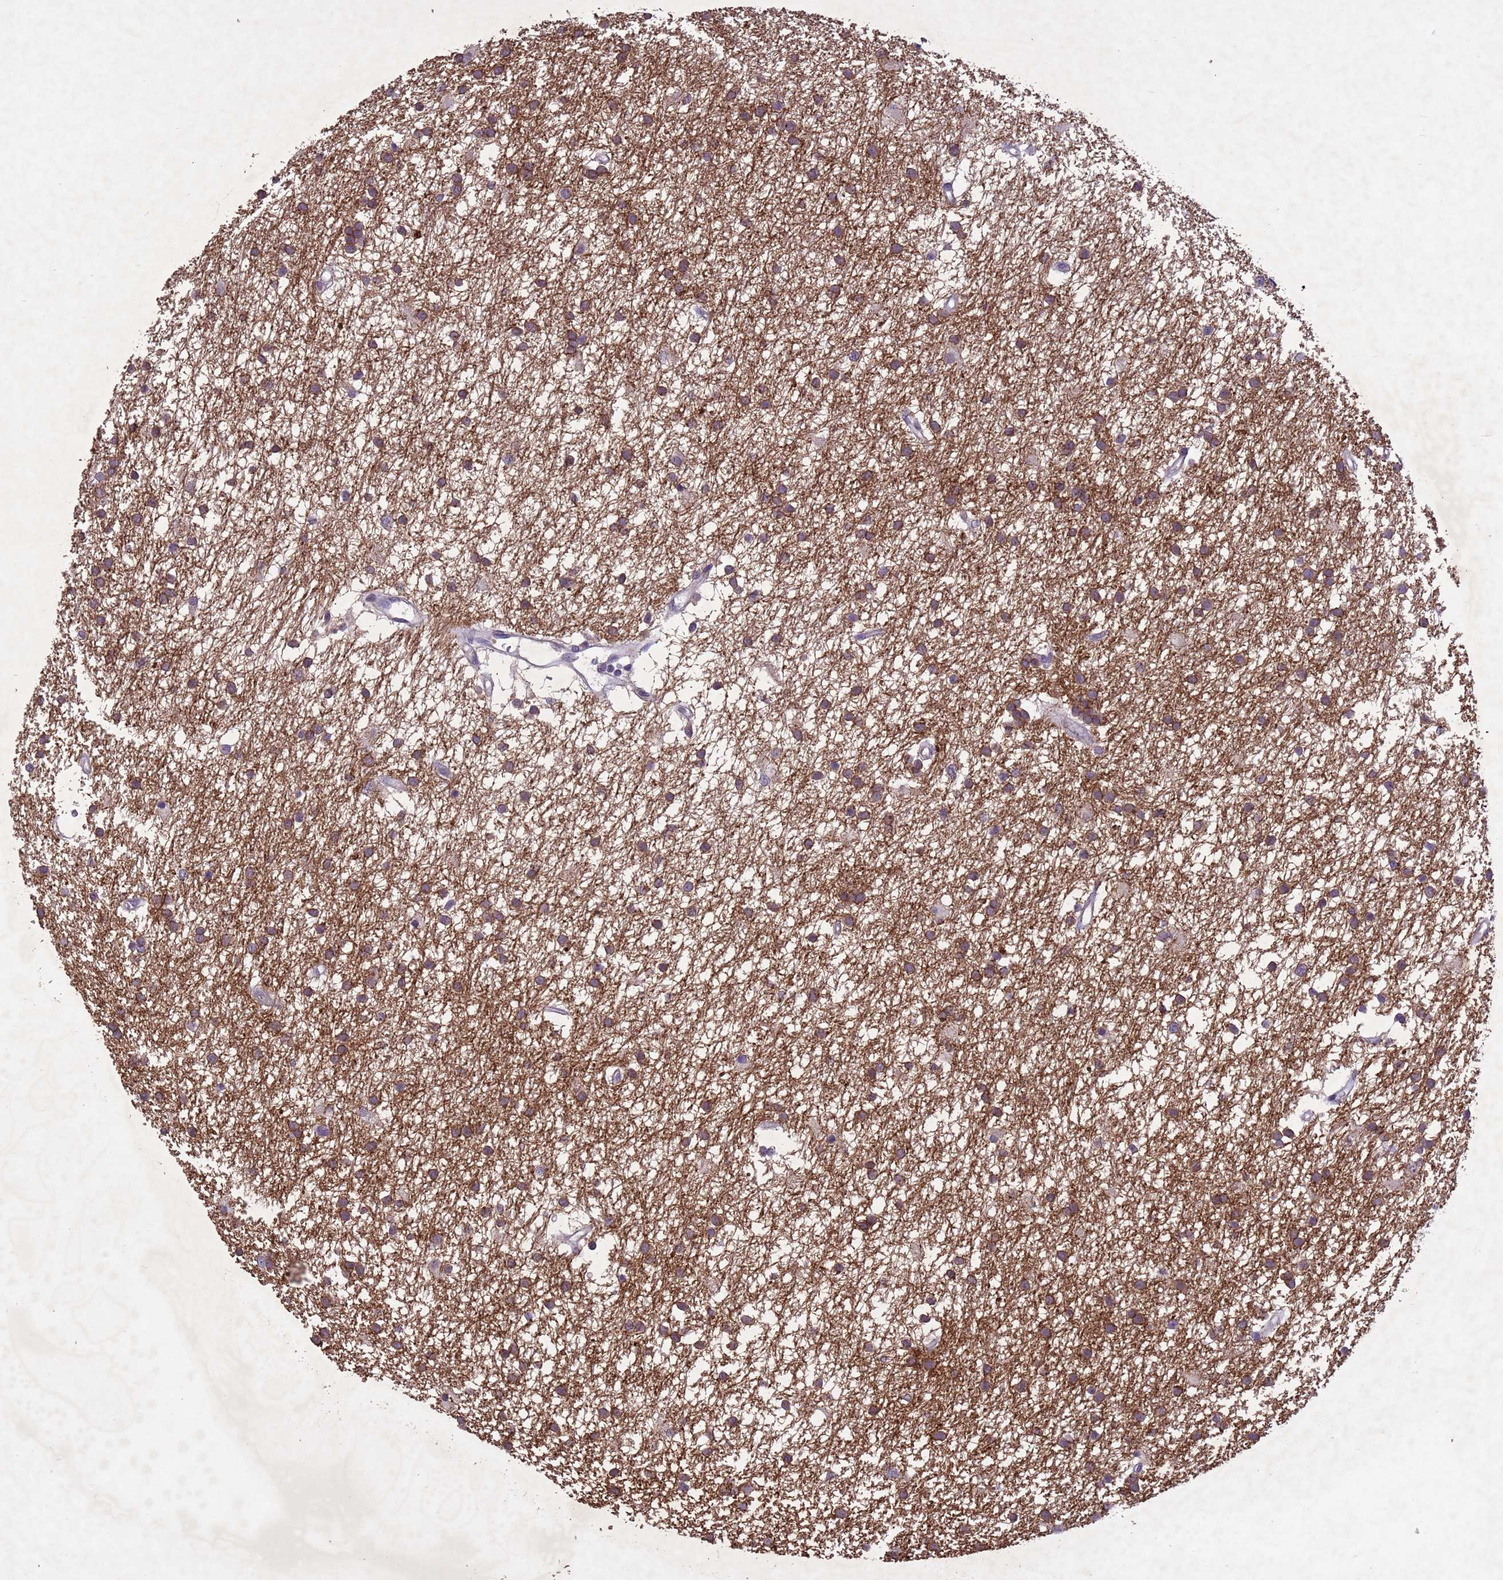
{"staining": {"intensity": "moderate", "quantity": ">75%", "location": "cytoplasmic/membranous"}, "tissue": "glioma", "cell_type": "Tumor cells", "image_type": "cancer", "snomed": [{"axis": "morphology", "description": "Glioma, malignant, High grade"}, {"axis": "topography", "description": "Brain"}], "caption": "Tumor cells demonstrate moderate cytoplasmic/membranous staining in about >75% of cells in malignant glioma (high-grade).", "gene": "NLRP11", "patient": {"sex": "male", "age": 77}}